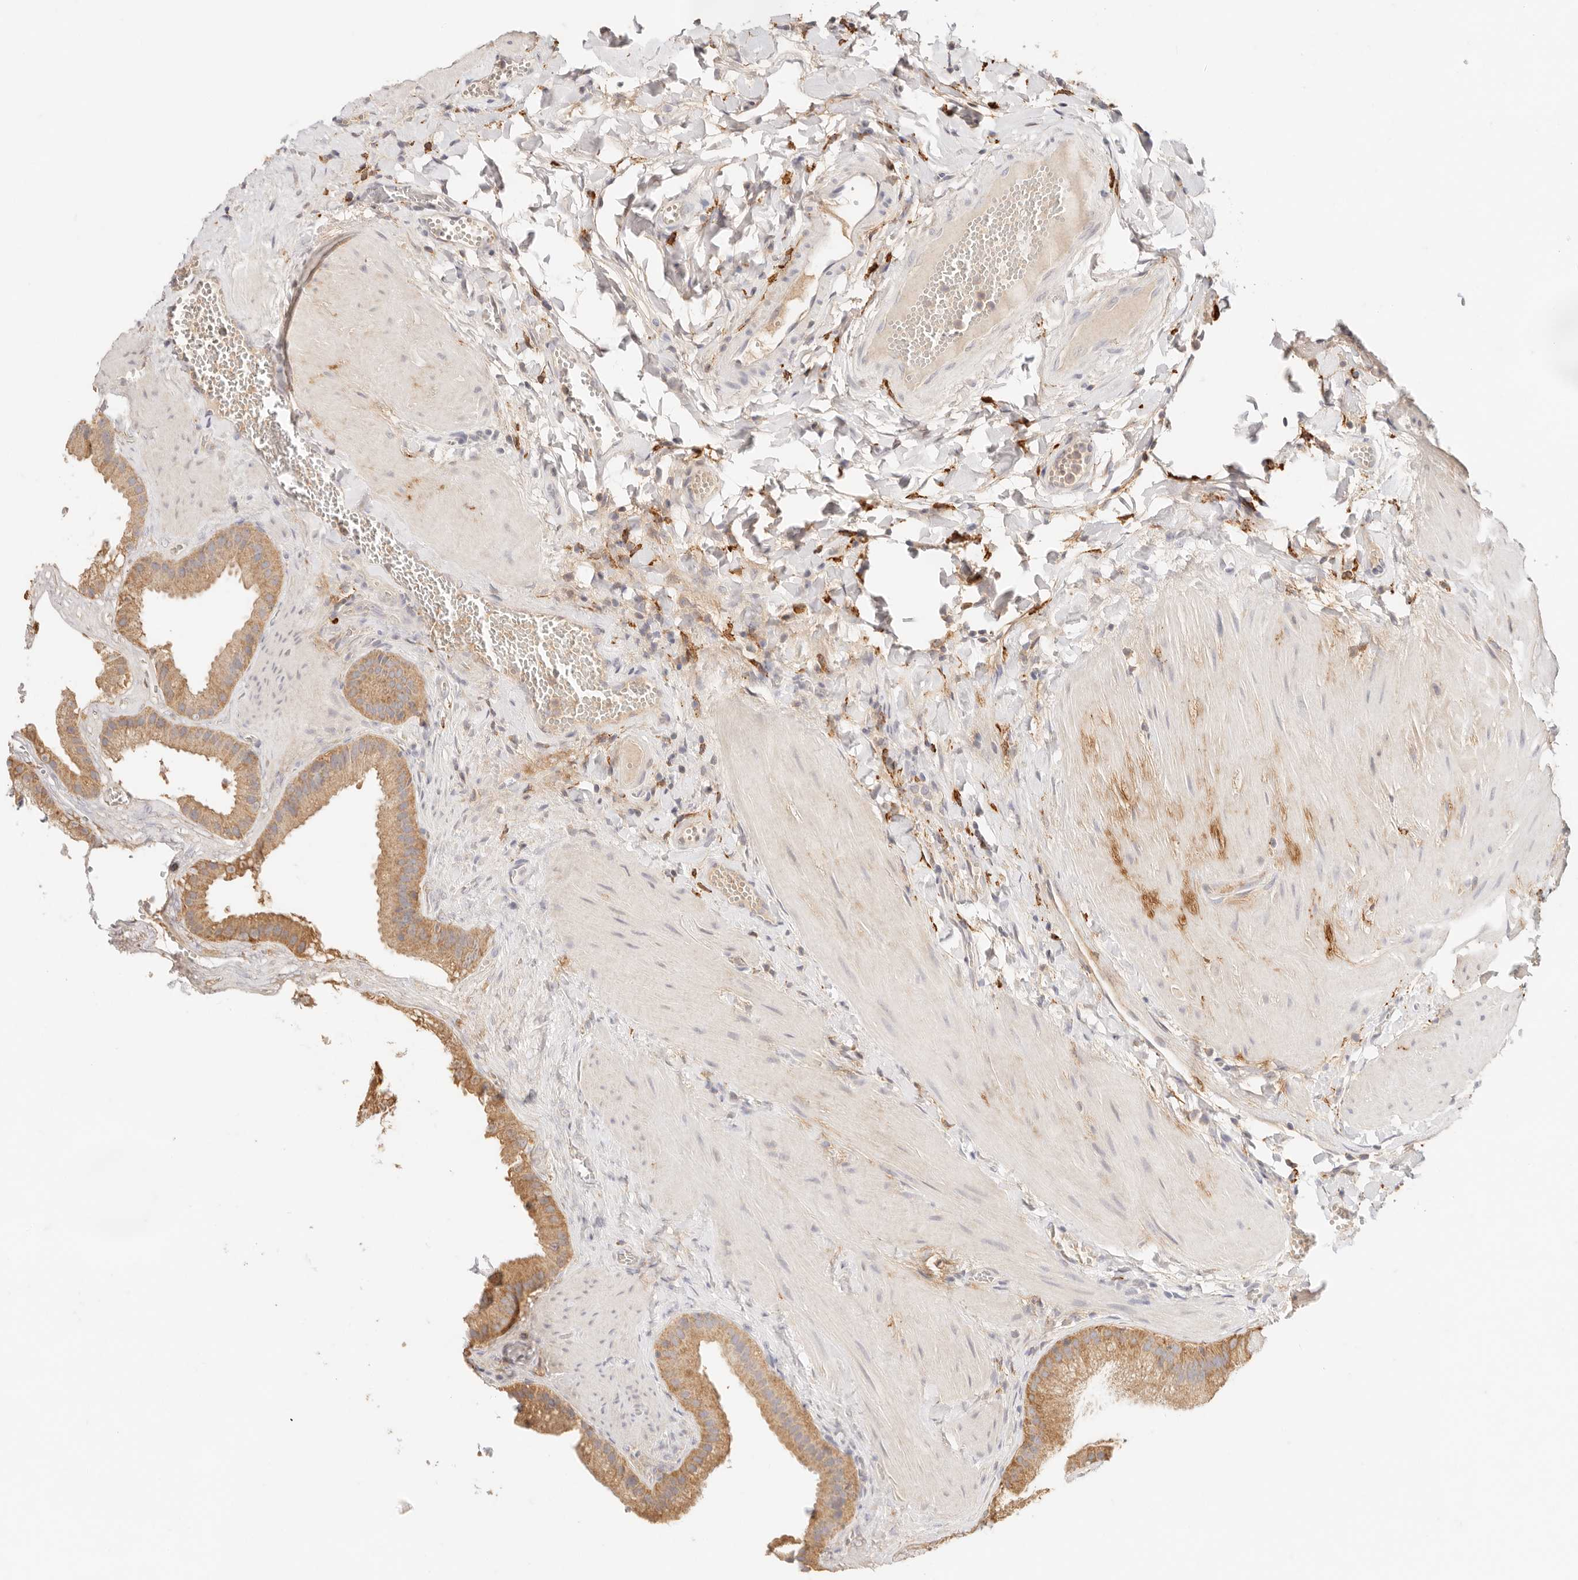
{"staining": {"intensity": "moderate", "quantity": ">75%", "location": "cytoplasmic/membranous"}, "tissue": "gallbladder", "cell_type": "Glandular cells", "image_type": "normal", "snomed": [{"axis": "morphology", "description": "Normal tissue, NOS"}, {"axis": "topography", "description": "Gallbladder"}], "caption": "Brown immunohistochemical staining in benign human gallbladder demonstrates moderate cytoplasmic/membranous positivity in approximately >75% of glandular cells. (IHC, brightfield microscopy, high magnification).", "gene": "HK2", "patient": {"sex": "male", "age": 55}}